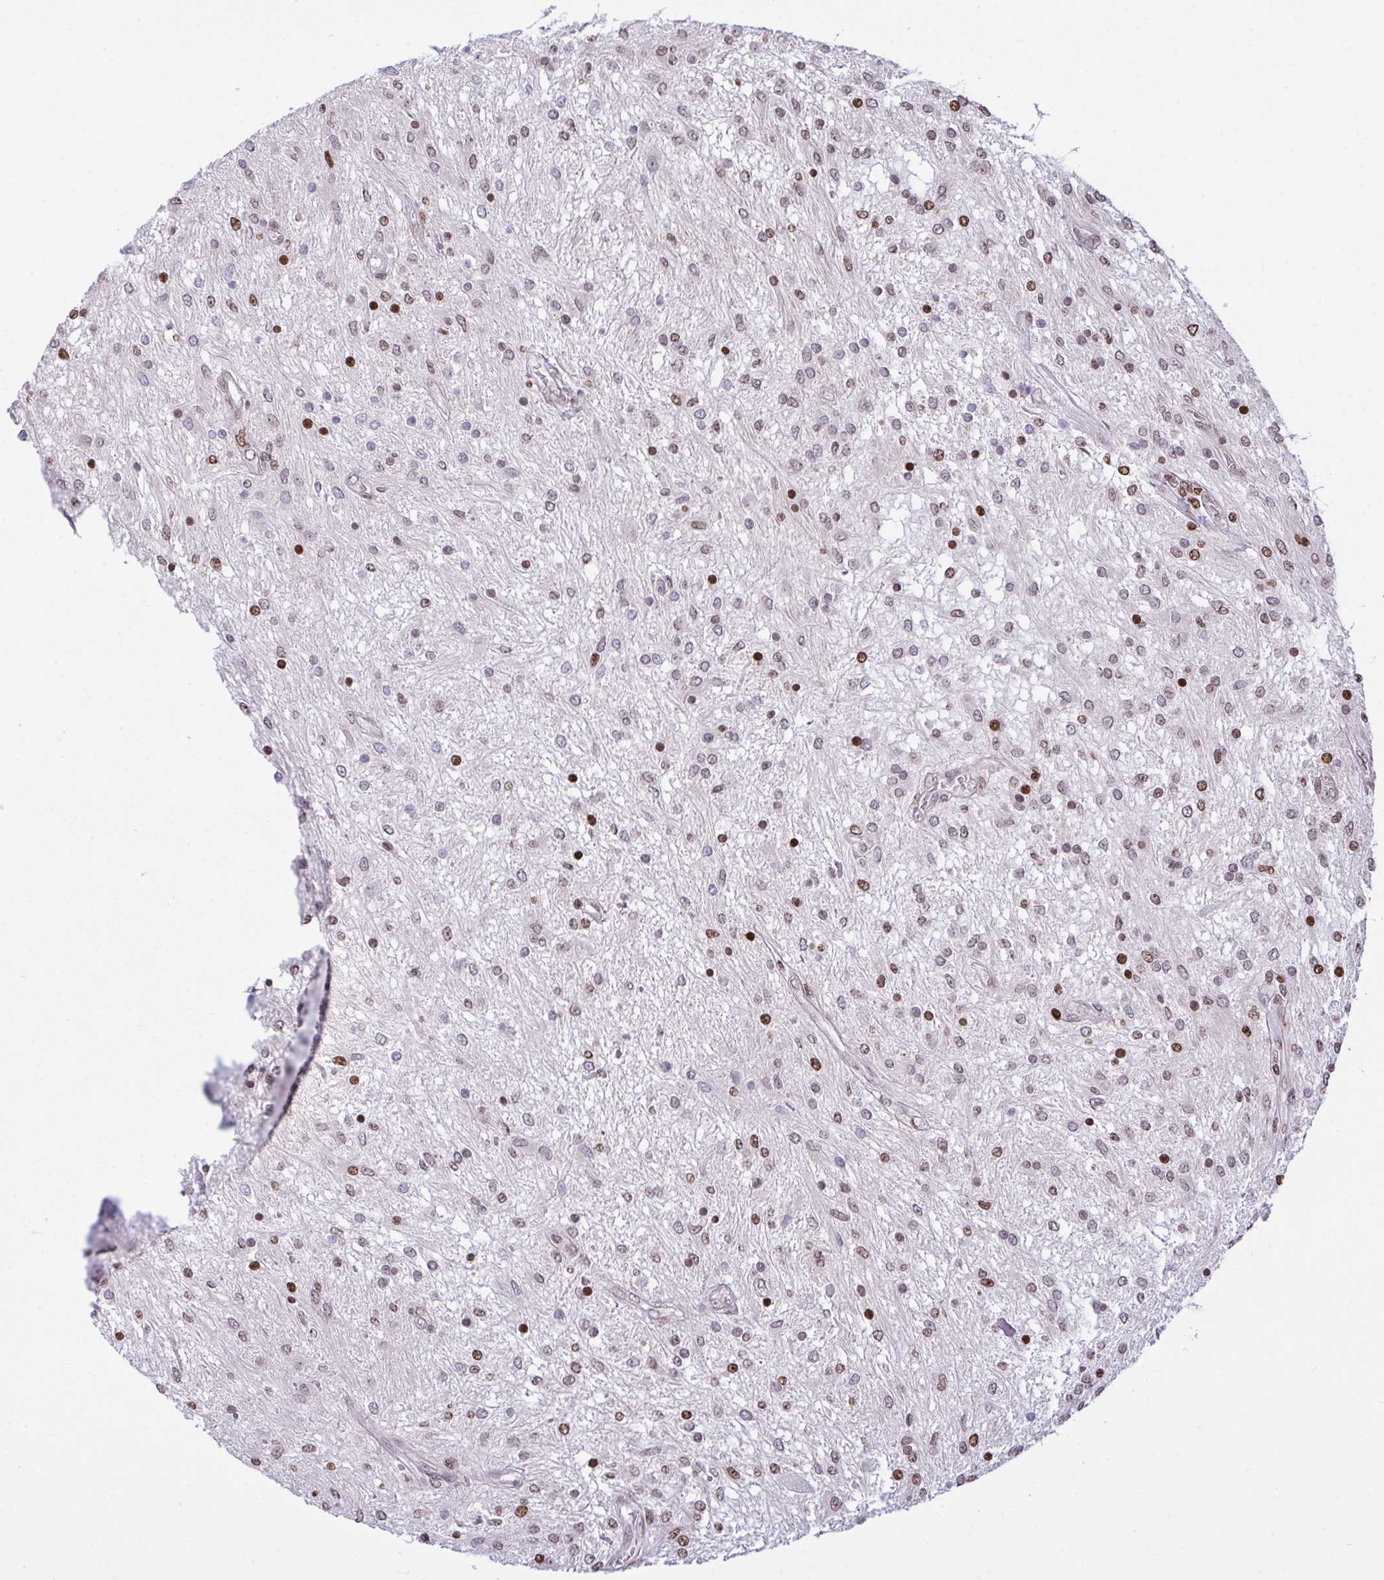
{"staining": {"intensity": "weak", "quantity": ">75%", "location": "nuclear"}, "tissue": "glioma", "cell_type": "Tumor cells", "image_type": "cancer", "snomed": [{"axis": "morphology", "description": "Glioma, malignant, Low grade"}, {"axis": "topography", "description": "Cerebellum"}], "caption": "Immunohistochemistry staining of glioma, which exhibits low levels of weak nuclear staining in approximately >75% of tumor cells indicating weak nuclear protein positivity. The staining was performed using DAB (3,3'-diaminobenzidine) (brown) for protein detection and nuclei were counterstained in hematoxylin (blue).", "gene": "RAPGEF5", "patient": {"sex": "female", "age": 14}}